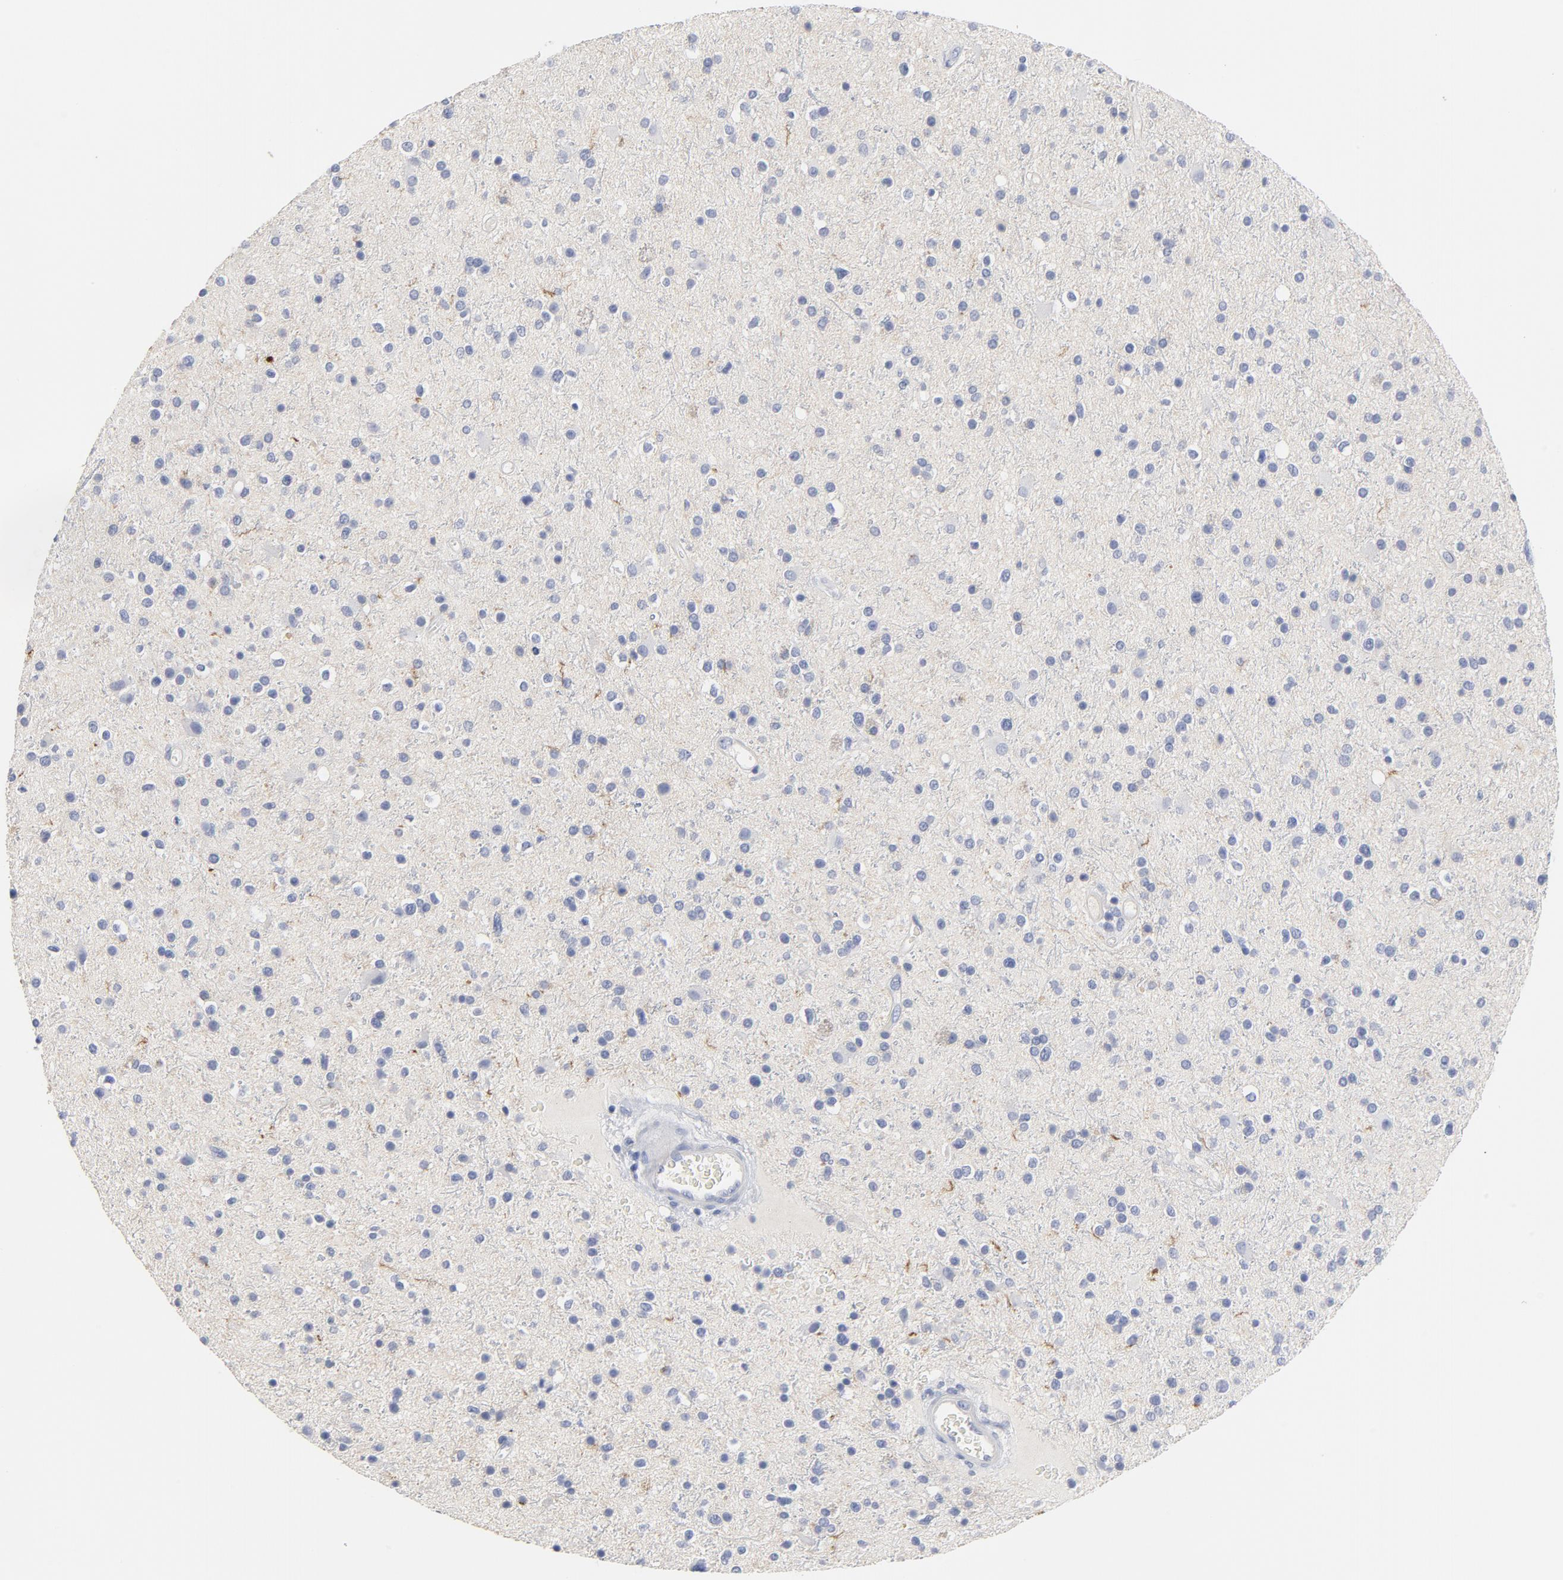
{"staining": {"intensity": "negative", "quantity": "none", "location": "none"}, "tissue": "glioma", "cell_type": "Tumor cells", "image_type": "cancer", "snomed": [{"axis": "morphology", "description": "Glioma, malignant, High grade"}, {"axis": "topography", "description": "Brain"}], "caption": "High magnification brightfield microscopy of glioma stained with DAB (3,3'-diaminobenzidine) (brown) and counterstained with hematoxylin (blue): tumor cells show no significant expression. (Stains: DAB (3,3'-diaminobenzidine) IHC with hematoxylin counter stain, Microscopy: brightfield microscopy at high magnification).", "gene": "TSPAN6", "patient": {"sex": "male", "age": 33}}